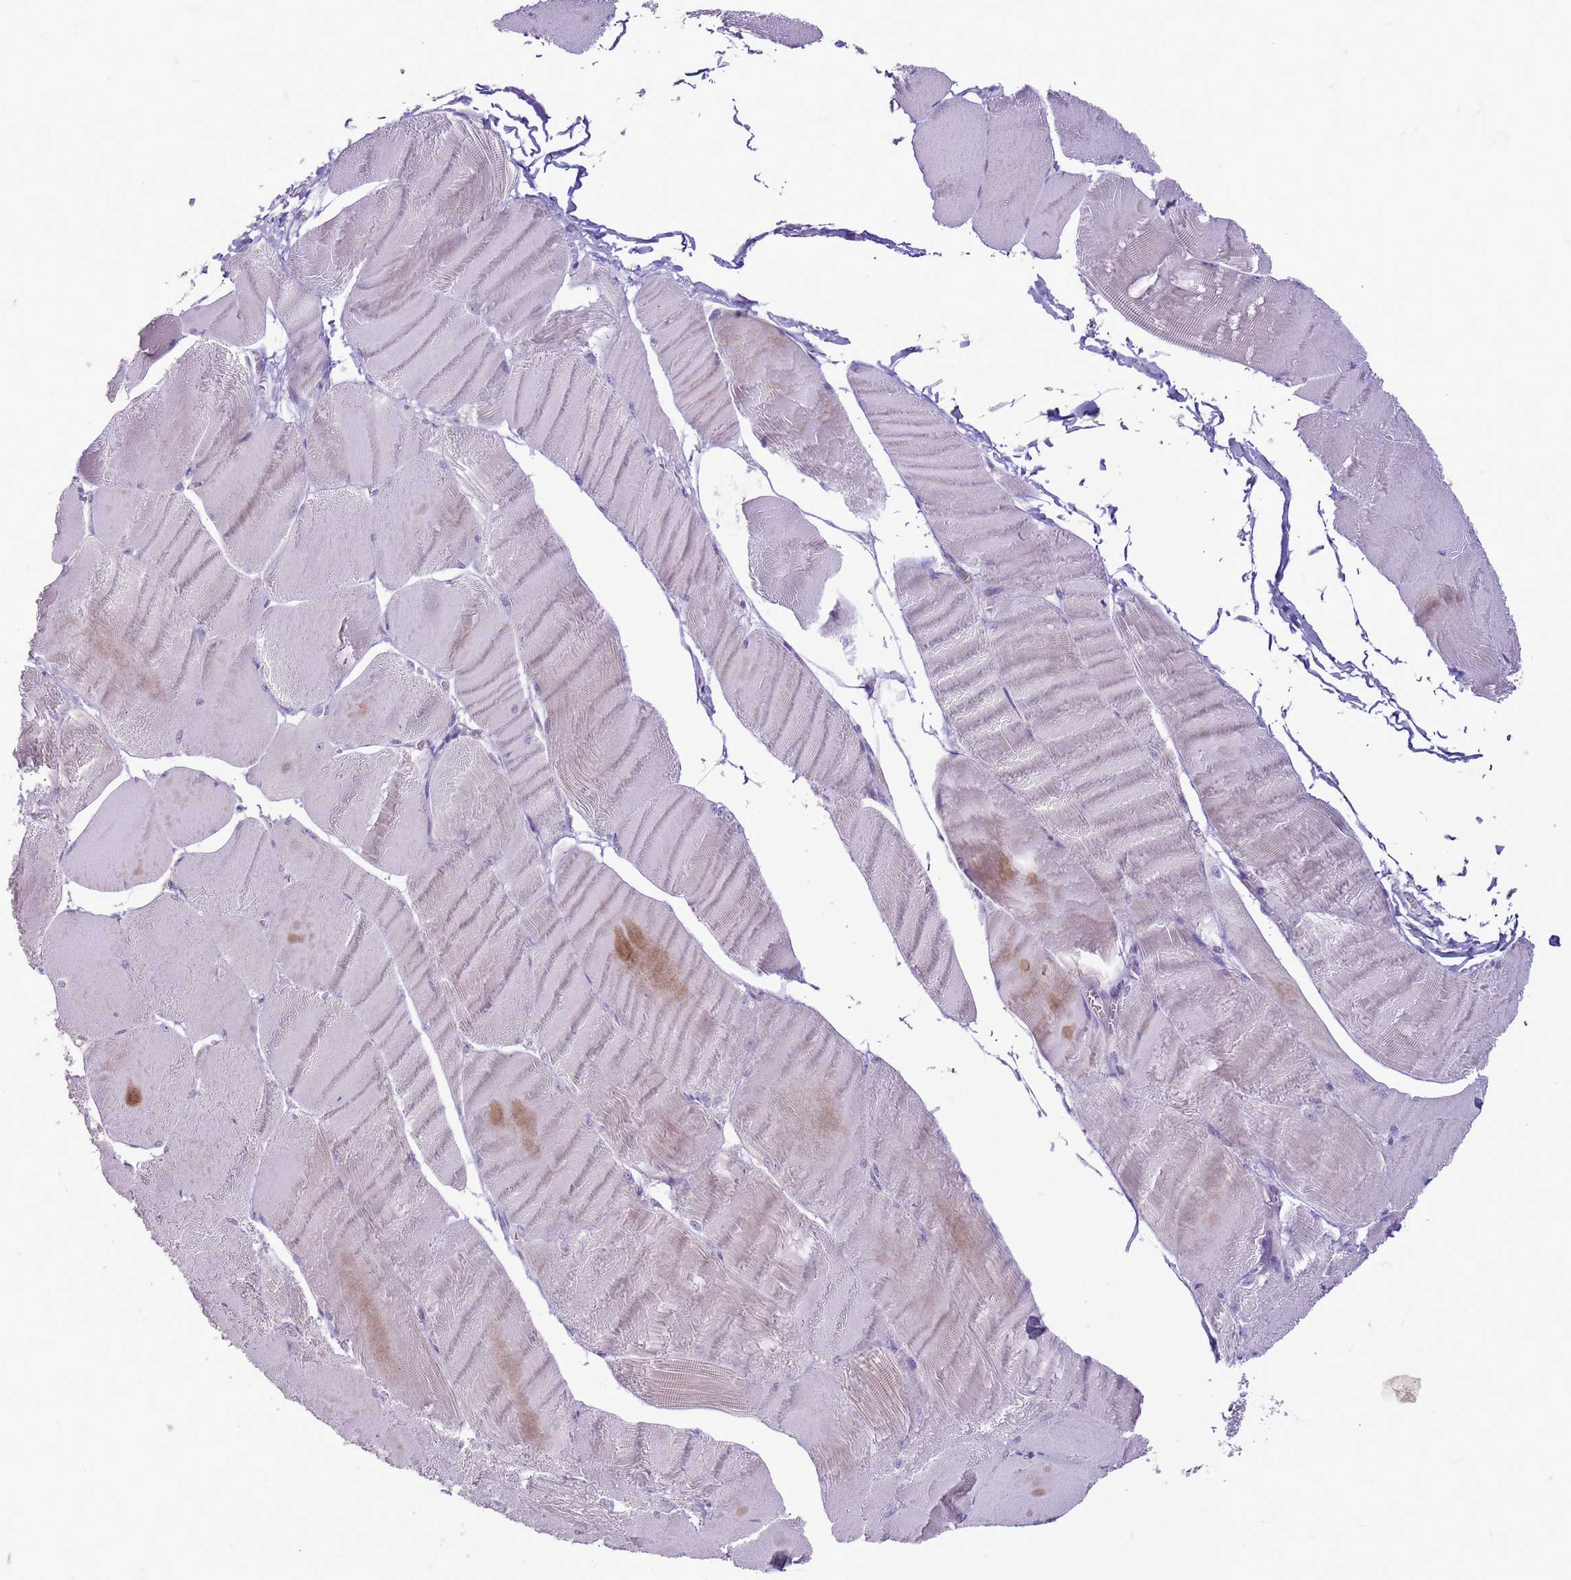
{"staining": {"intensity": "negative", "quantity": "none", "location": "none"}, "tissue": "skeletal muscle", "cell_type": "Myocytes", "image_type": "normal", "snomed": [{"axis": "morphology", "description": "Normal tissue, NOS"}, {"axis": "morphology", "description": "Basal cell carcinoma"}, {"axis": "topography", "description": "Skeletal muscle"}], "caption": "Histopathology image shows no significant protein expression in myocytes of normal skeletal muscle.", "gene": "GMNN", "patient": {"sex": "female", "age": 64}}